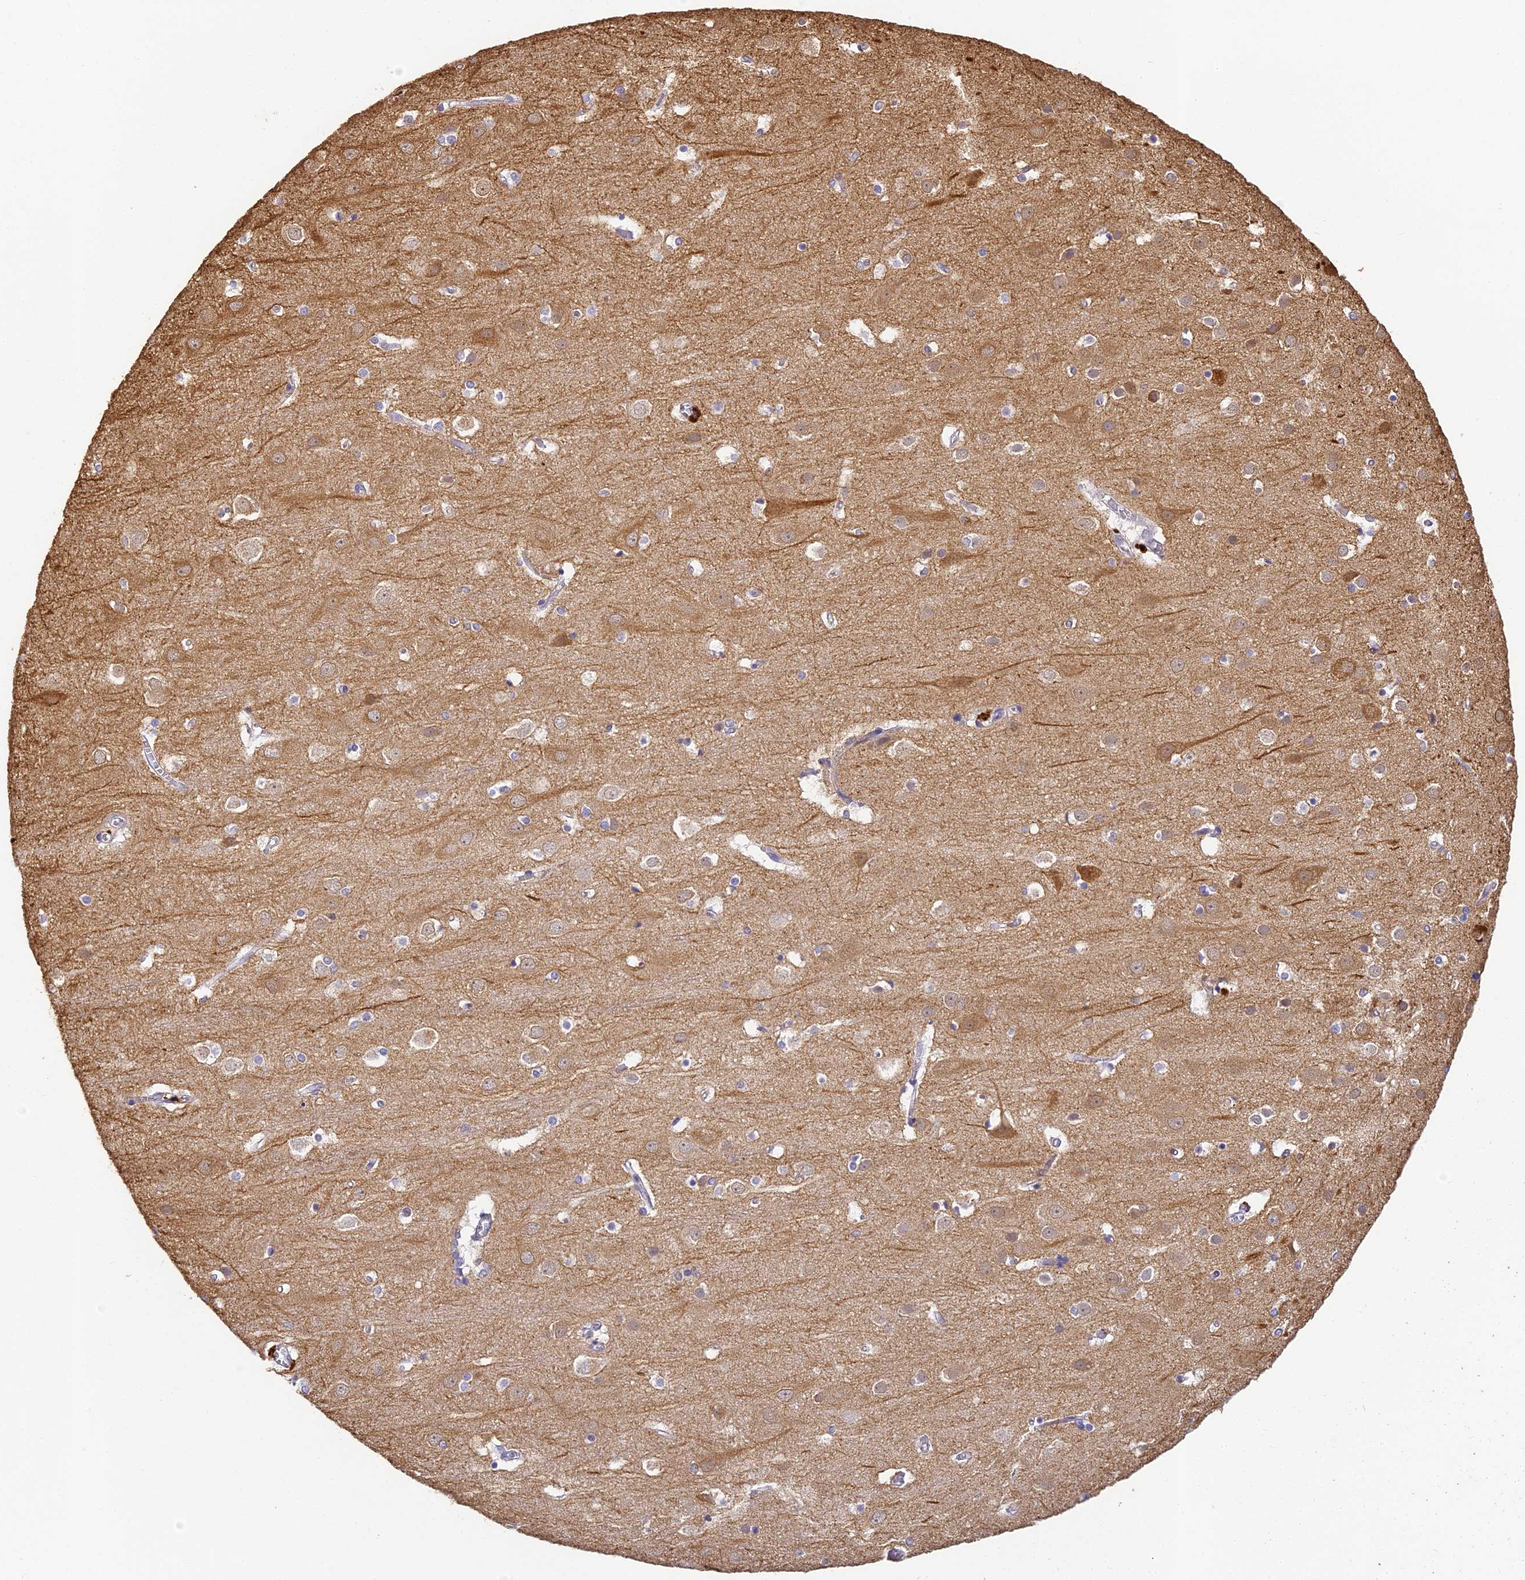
{"staining": {"intensity": "moderate", "quantity": "<25%", "location": "cytoplasmic/membranous"}, "tissue": "cerebral cortex", "cell_type": "Endothelial cells", "image_type": "normal", "snomed": [{"axis": "morphology", "description": "Normal tissue, NOS"}, {"axis": "topography", "description": "Cerebral cortex"}], "caption": "Cerebral cortex stained with DAB immunohistochemistry displays low levels of moderate cytoplasmic/membranous expression in about <25% of endothelial cells. (DAB (3,3'-diaminobenzidine) IHC, brown staining for protein, blue staining for nuclei).", "gene": "YAE1", "patient": {"sex": "male", "age": 54}}